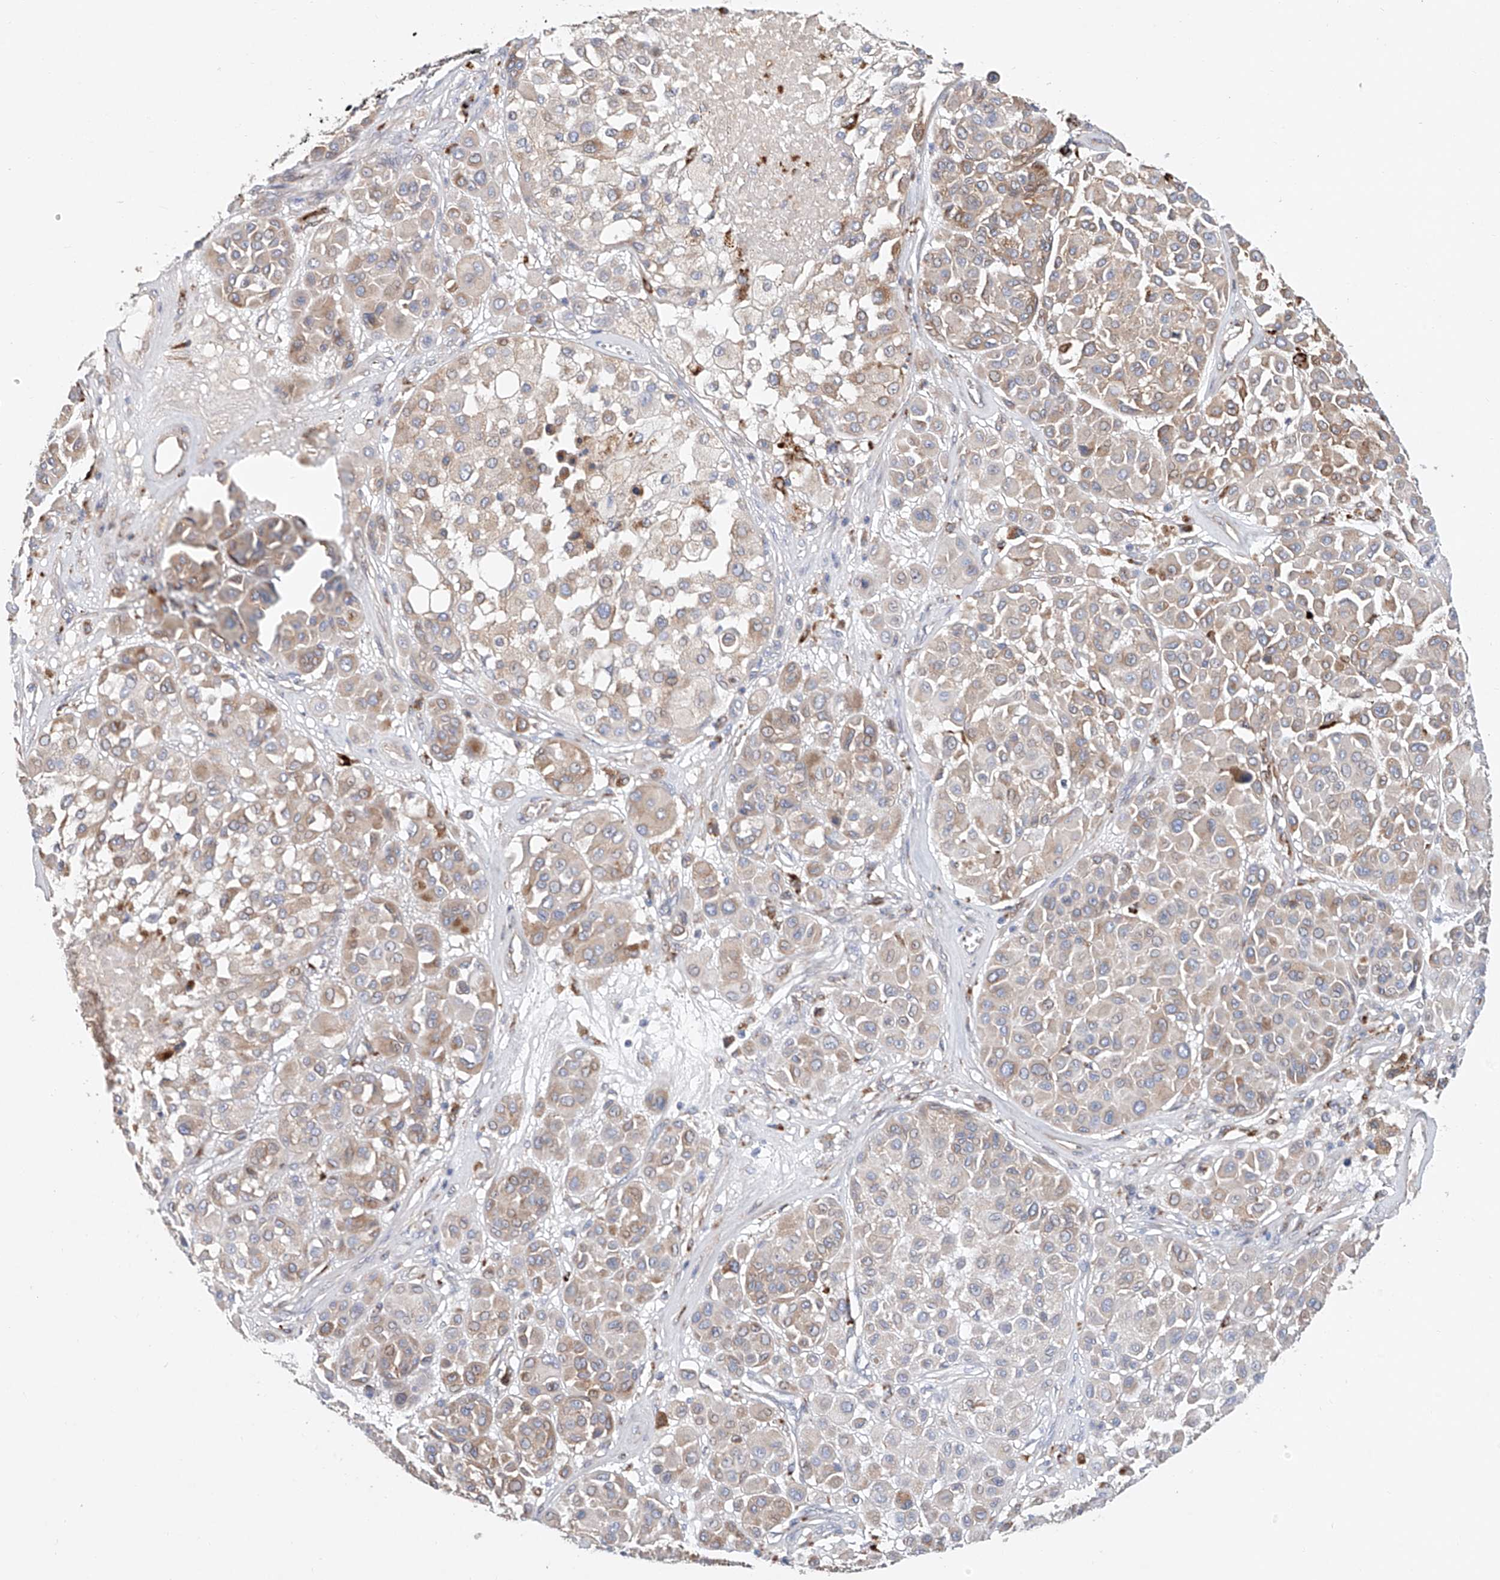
{"staining": {"intensity": "weak", "quantity": "25%-75%", "location": "cytoplasmic/membranous"}, "tissue": "melanoma", "cell_type": "Tumor cells", "image_type": "cancer", "snomed": [{"axis": "morphology", "description": "Malignant melanoma, Metastatic site"}, {"axis": "topography", "description": "Soft tissue"}], "caption": "Weak cytoplasmic/membranous expression is identified in approximately 25%-75% of tumor cells in melanoma.", "gene": "HGSNAT", "patient": {"sex": "male", "age": 41}}